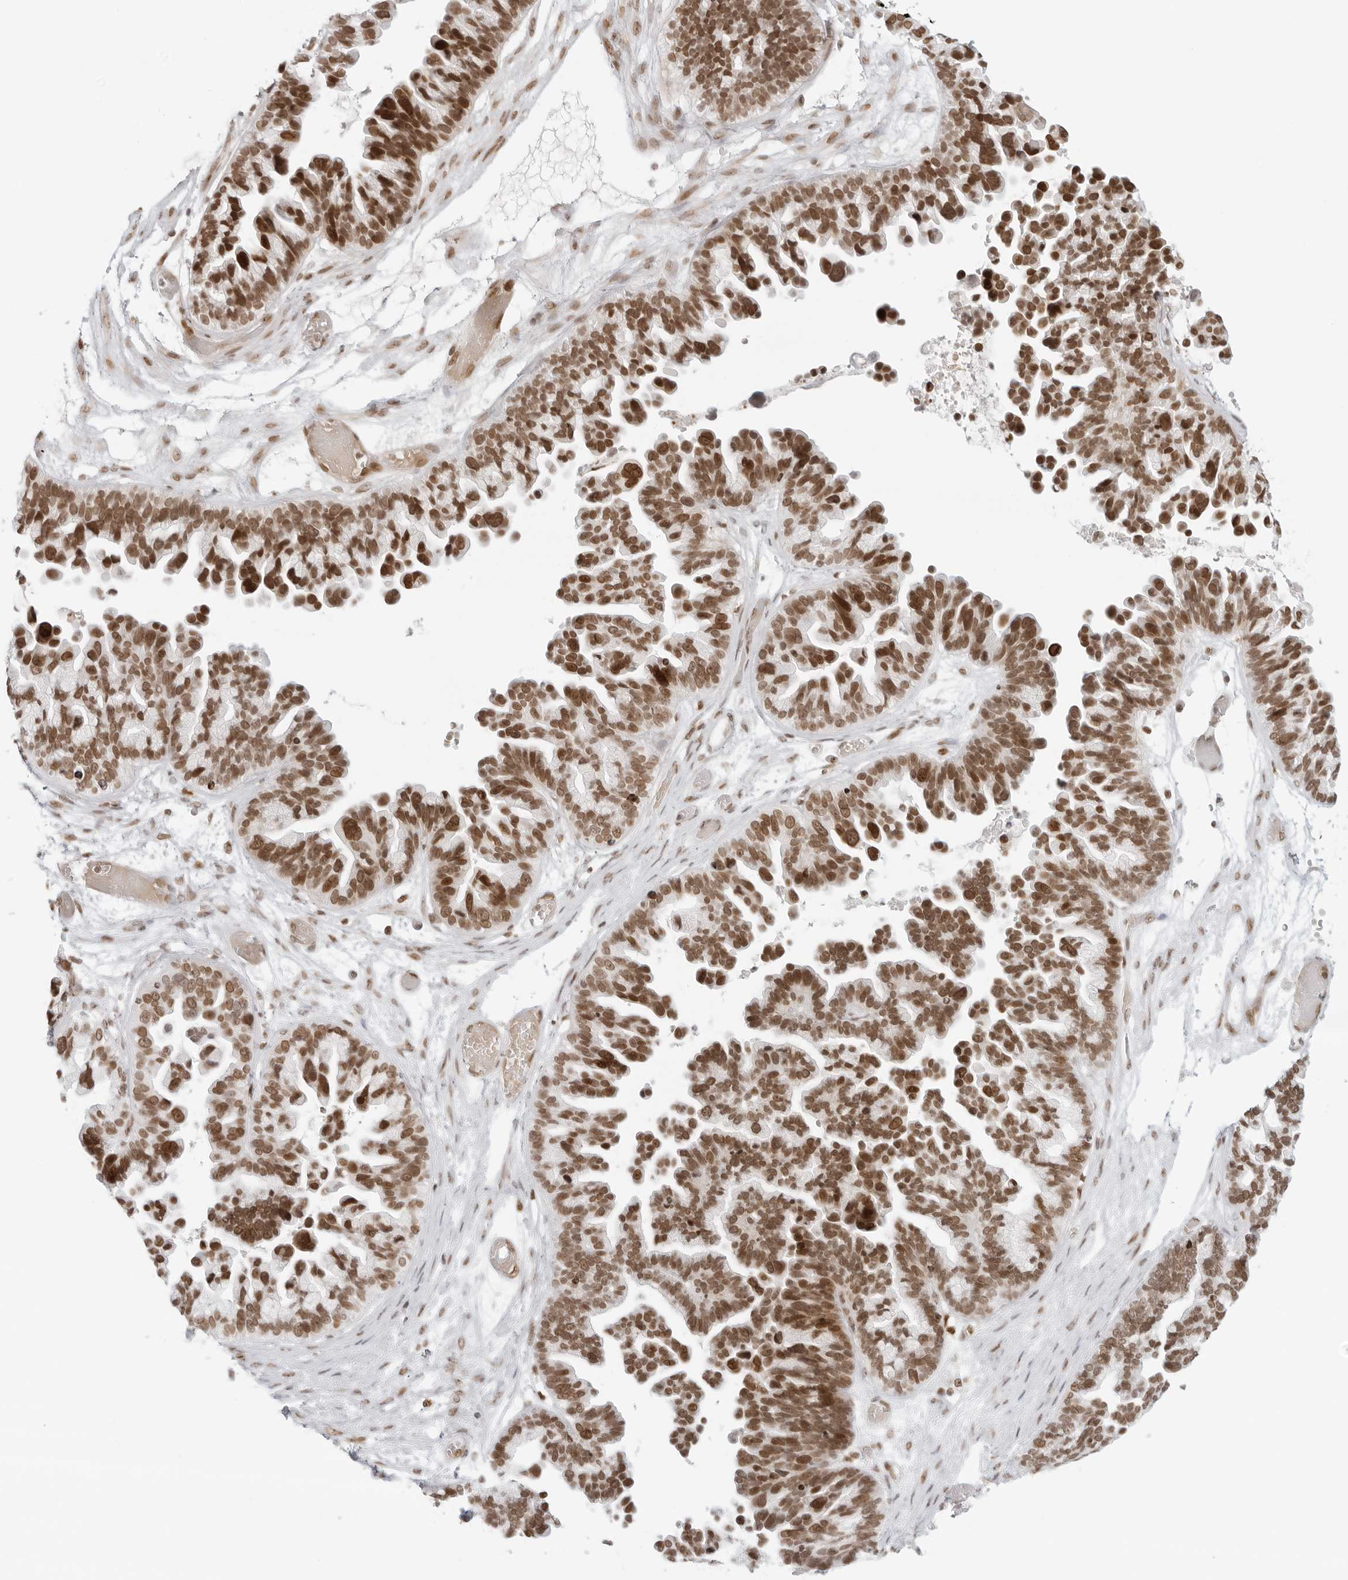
{"staining": {"intensity": "strong", "quantity": ">75%", "location": "nuclear"}, "tissue": "ovarian cancer", "cell_type": "Tumor cells", "image_type": "cancer", "snomed": [{"axis": "morphology", "description": "Cystadenocarcinoma, serous, NOS"}, {"axis": "topography", "description": "Ovary"}], "caption": "The histopathology image reveals a brown stain indicating the presence of a protein in the nuclear of tumor cells in ovarian cancer.", "gene": "RCC1", "patient": {"sex": "female", "age": 56}}